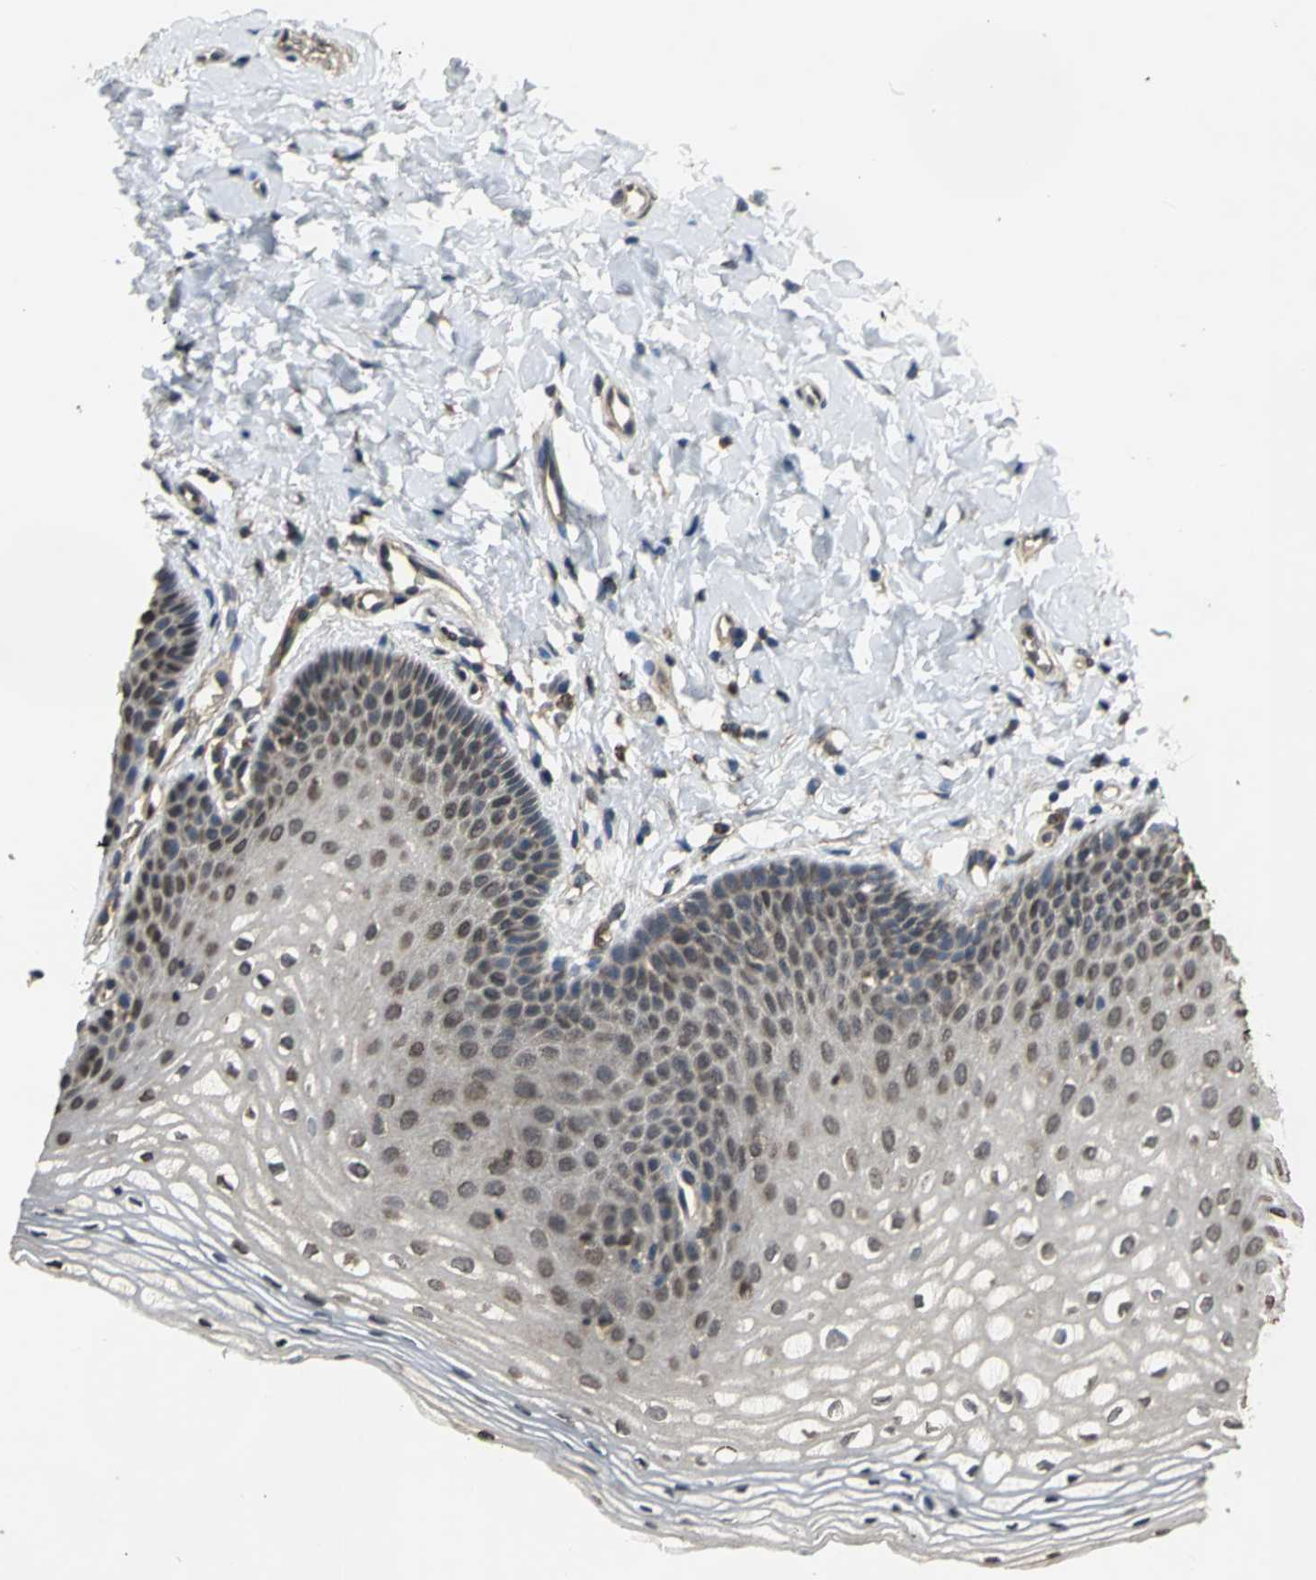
{"staining": {"intensity": "moderate", "quantity": ">75%", "location": "cytoplasmic/membranous,nuclear"}, "tissue": "vagina", "cell_type": "Squamous epithelial cells", "image_type": "normal", "snomed": [{"axis": "morphology", "description": "Normal tissue, NOS"}, {"axis": "topography", "description": "Vagina"}], "caption": "There is medium levels of moderate cytoplasmic/membranous,nuclear expression in squamous epithelial cells of benign vagina, as demonstrated by immunohistochemical staining (brown color).", "gene": "AHR", "patient": {"sex": "female", "age": 55}}